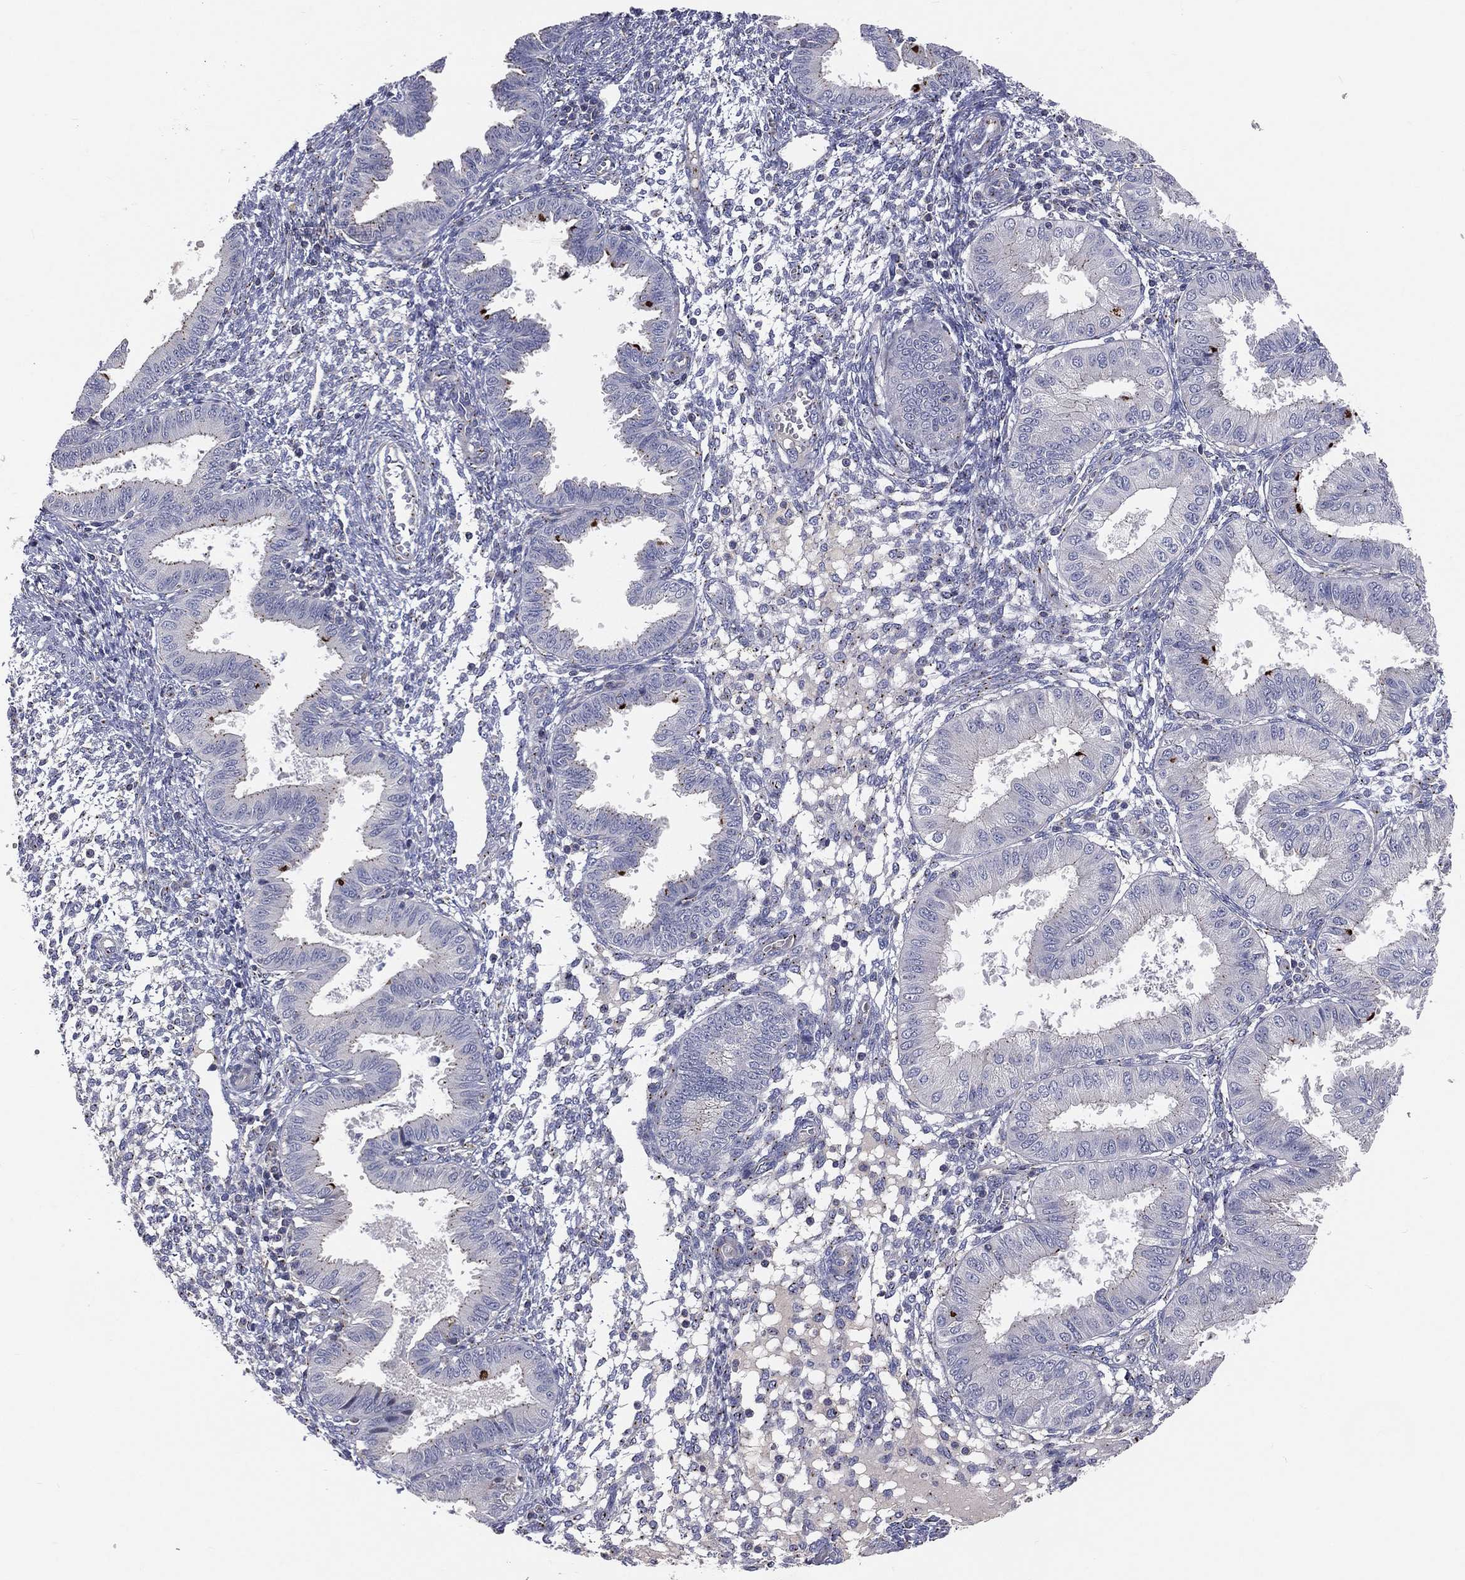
{"staining": {"intensity": "moderate", "quantity": "<25%", "location": "cytoplasmic/membranous"}, "tissue": "endometrium", "cell_type": "Cells in endometrial stroma", "image_type": "normal", "snomed": [{"axis": "morphology", "description": "Normal tissue, NOS"}, {"axis": "topography", "description": "Endometrium"}], "caption": "Immunohistochemistry (IHC) histopathology image of benign endometrium: endometrium stained using immunohistochemistry (IHC) exhibits low levels of moderate protein expression localized specifically in the cytoplasmic/membranous of cells in endometrial stroma, appearing as a cytoplasmic/membranous brown color.", "gene": "CROCC", "patient": {"sex": "female", "age": 43}}